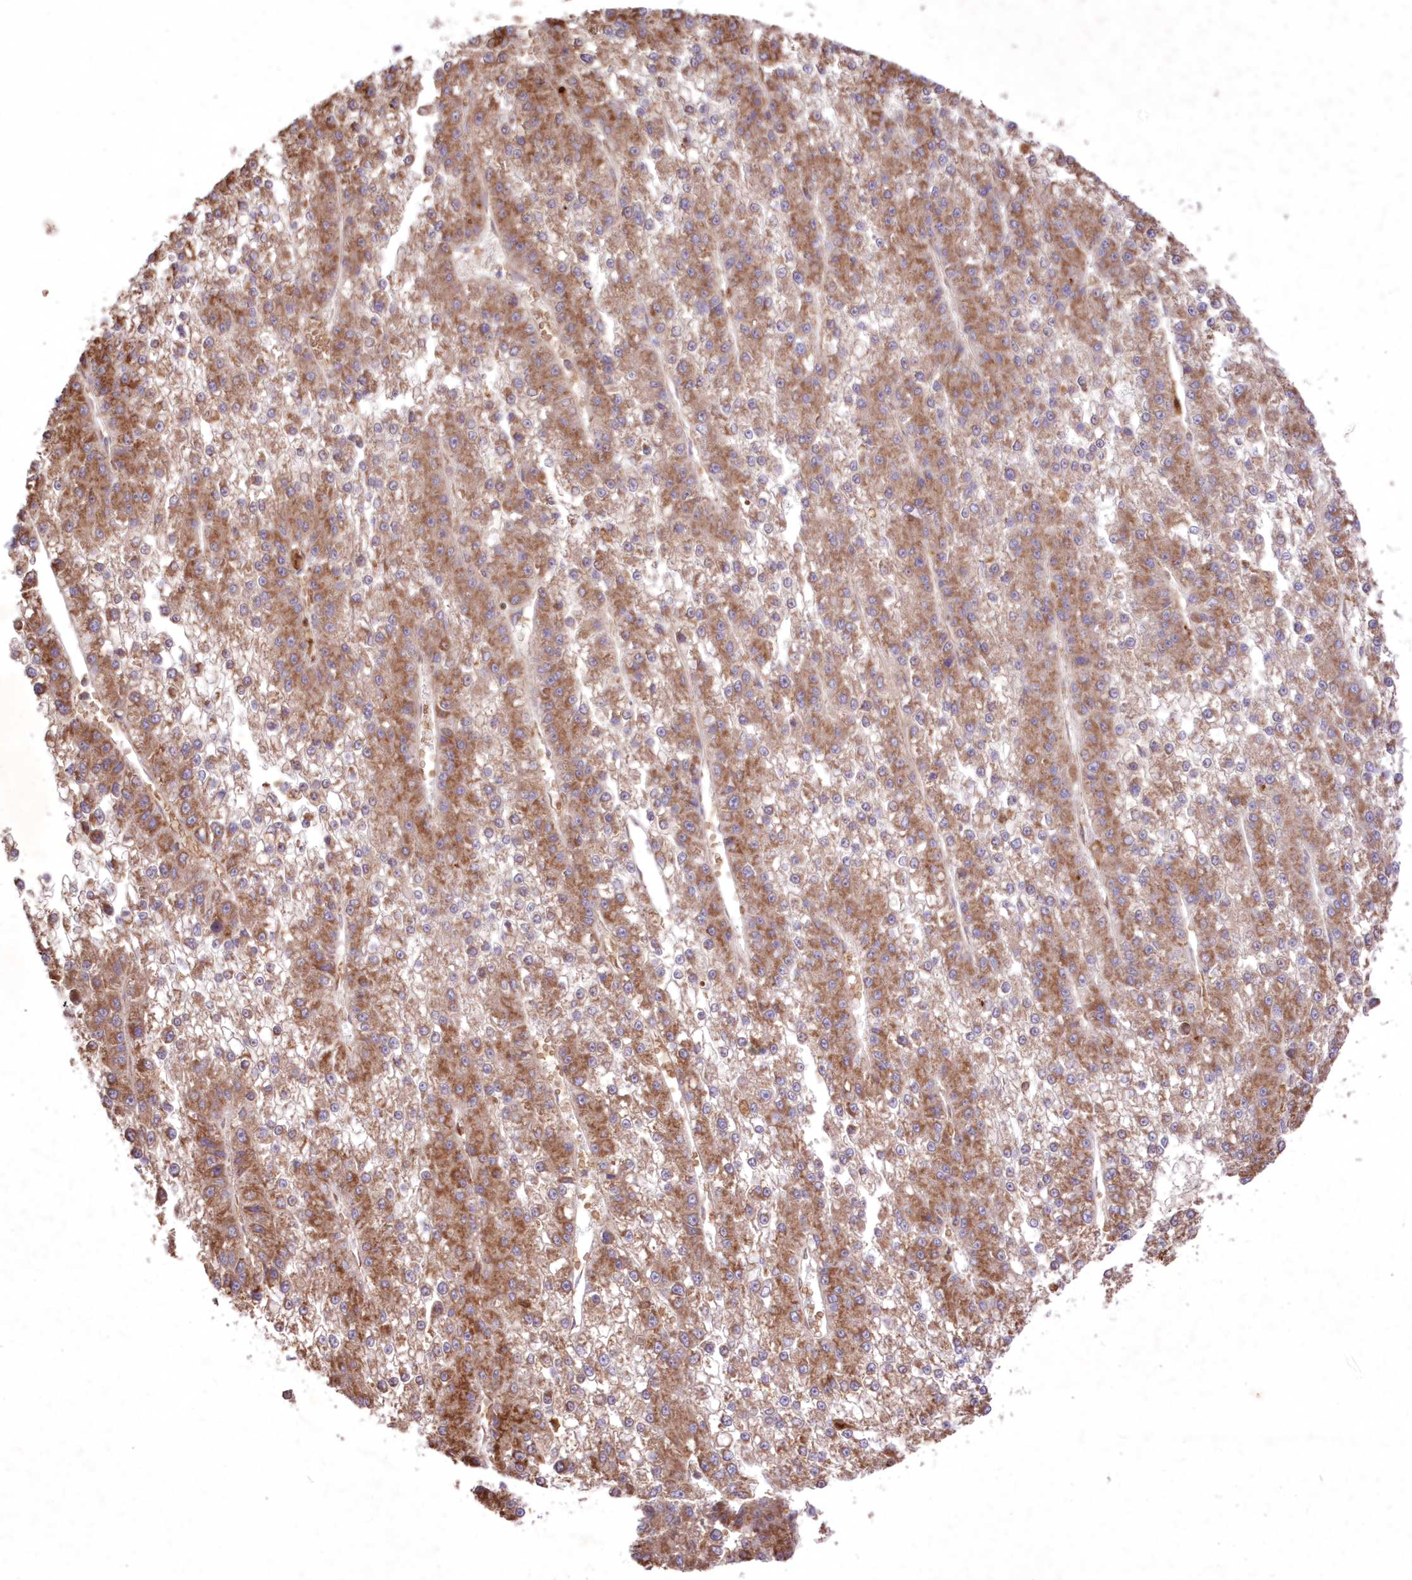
{"staining": {"intensity": "moderate", "quantity": ">75%", "location": "cytoplasmic/membranous"}, "tissue": "liver cancer", "cell_type": "Tumor cells", "image_type": "cancer", "snomed": [{"axis": "morphology", "description": "Carcinoma, Hepatocellular, NOS"}, {"axis": "topography", "description": "Liver"}], "caption": "Hepatocellular carcinoma (liver) stained with immunohistochemistry exhibits moderate cytoplasmic/membranous positivity in approximately >75% of tumor cells.", "gene": "FCHO2", "patient": {"sex": "female", "age": 73}}